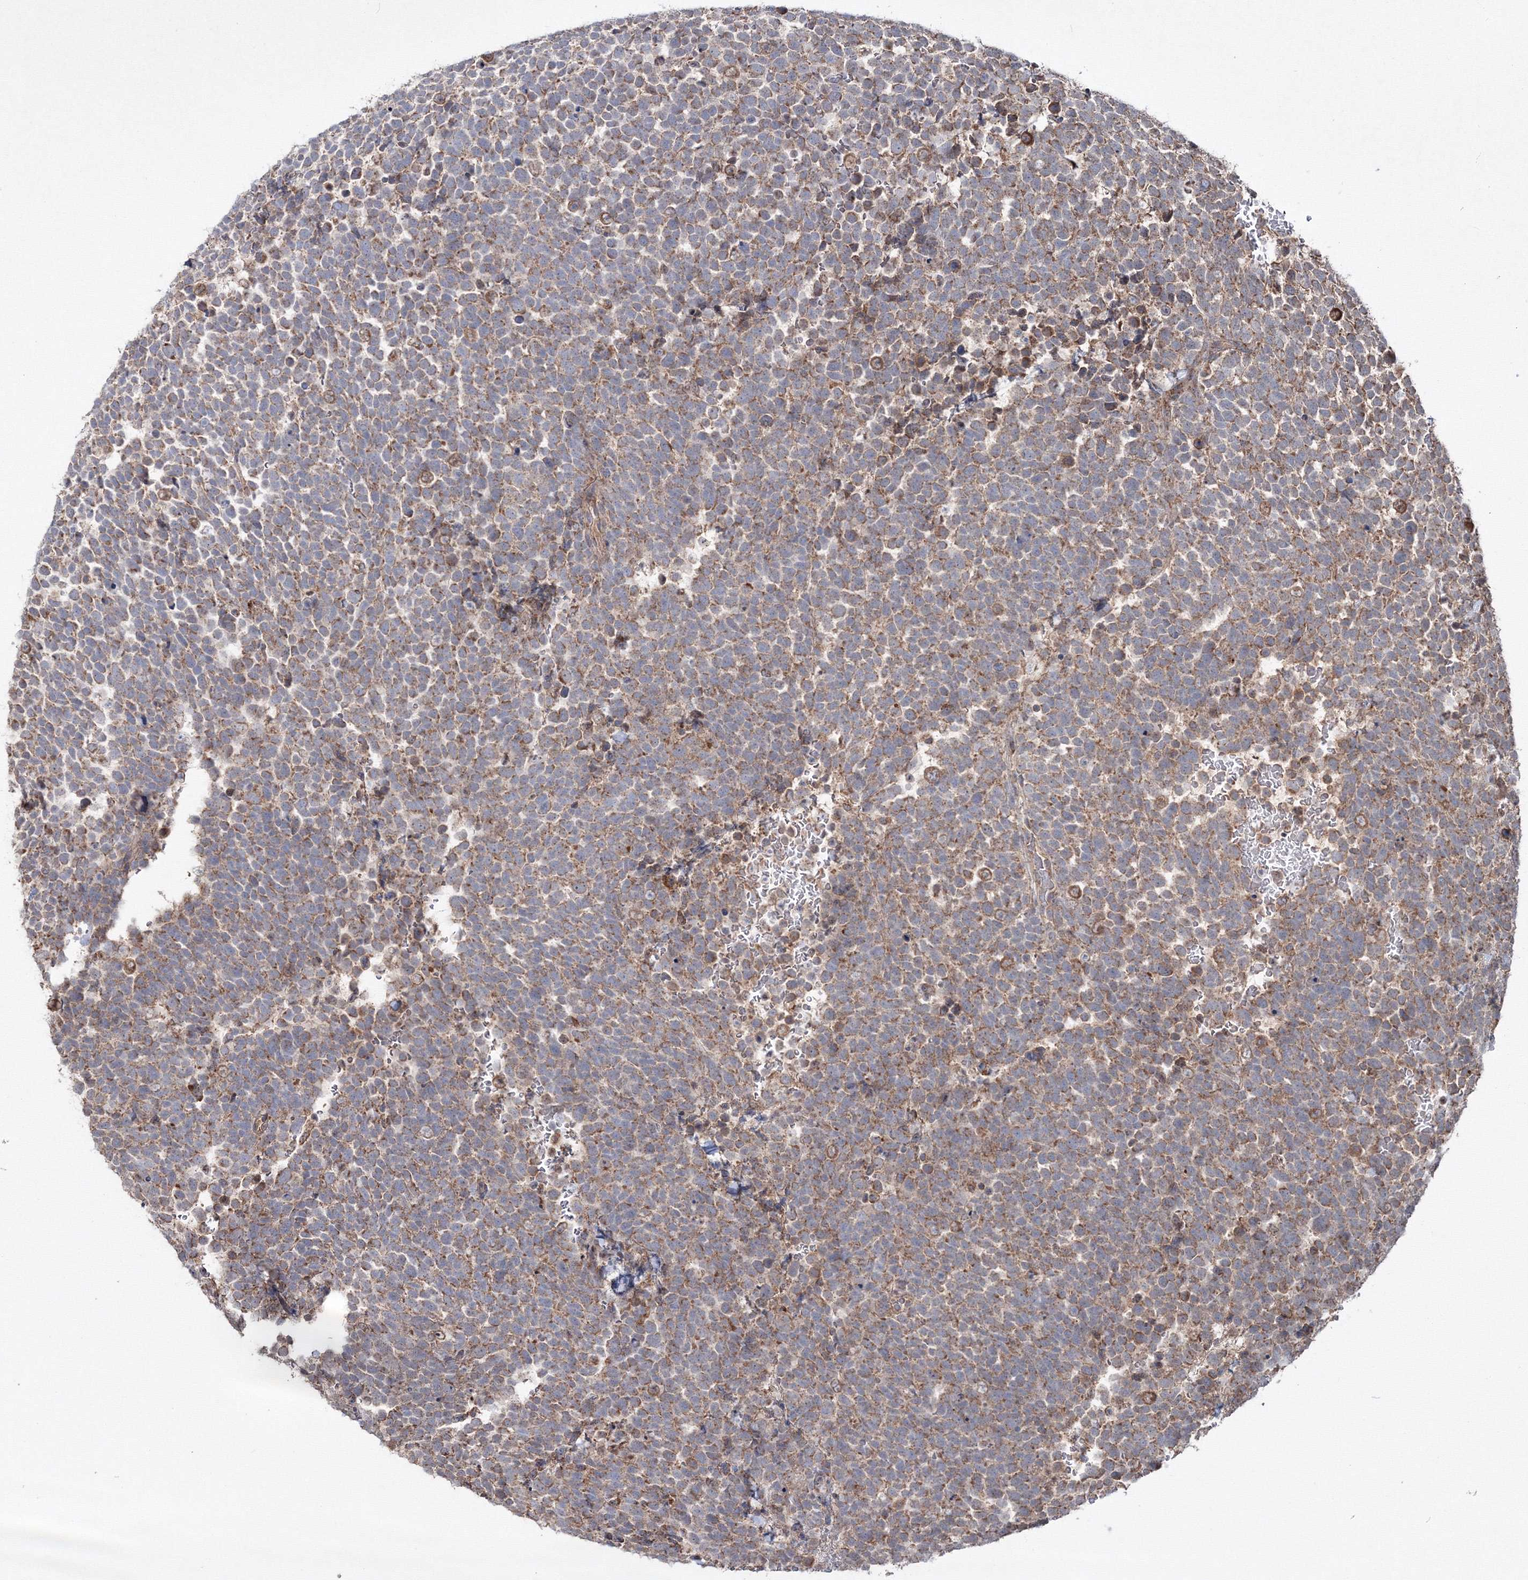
{"staining": {"intensity": "moderate", "quantity": "25%-75%", "location": "cytoplasmic/membranous"}, "tissue": "urothelial cancer", "cell_type": "Tumor cells", "image_type": "cancer", "snomed": [{"axis": "morphology", "description": "Urothelial carcinoma, High grade"}, {"axis": "topography", "description": "Urinary bladder"}], "caption": "The immunohistochemical stain labels moderate cytoplasmic/membranous positivity in tumor cells of urothelial cancer tissue.", "gene": "PEX13", "patient": {"sex": "female", "age": 82}}